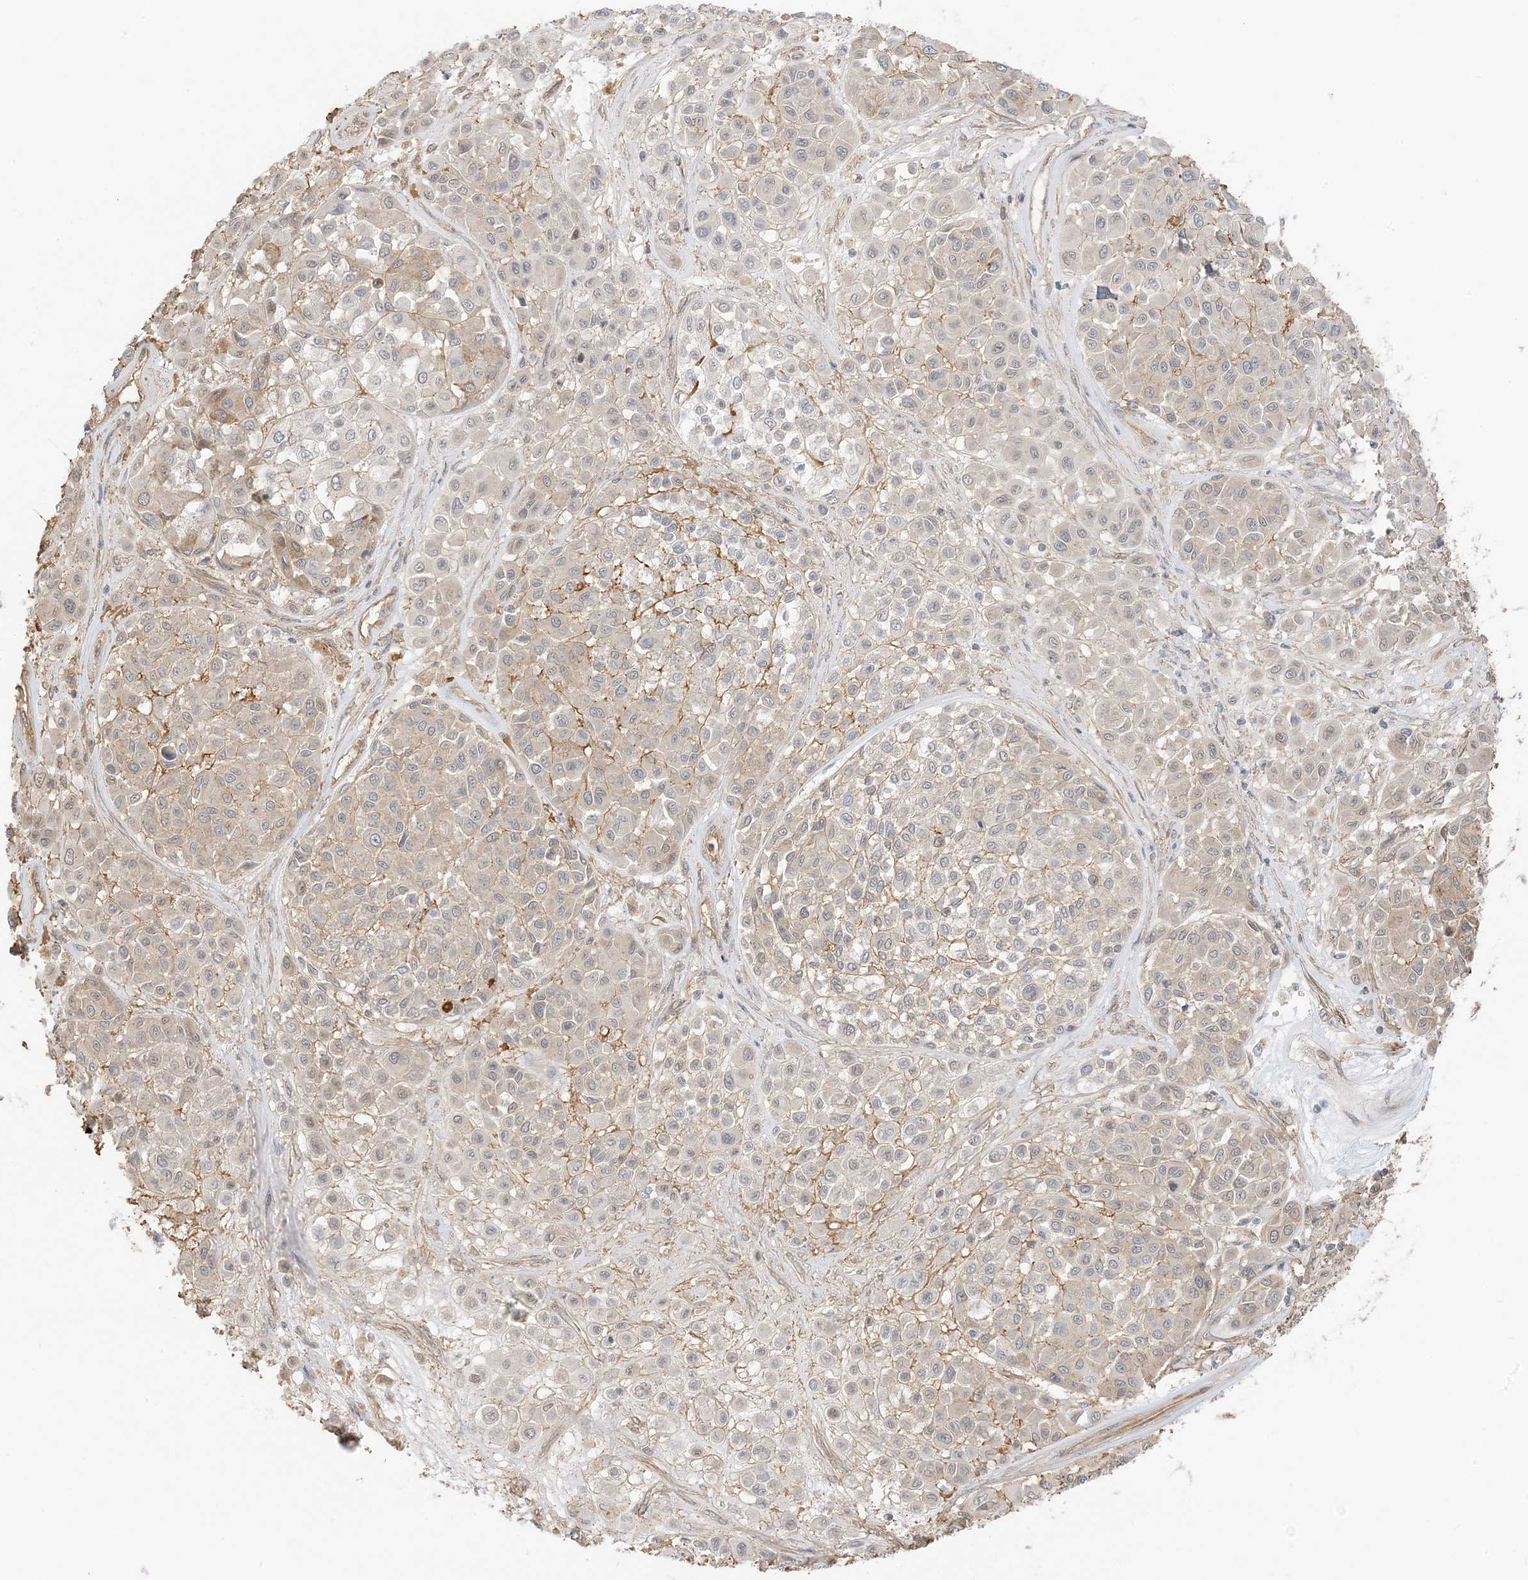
{"staining": {"intensity": "negative", "quantity": "none", "location": "none"}, "tissue": "melanoma", "cell_type": "Tumor cells", "image_type": "cancer", "snomed": [{"axis": "morphology", "description": "Malignant melanoma, Metastatic site"}, {"axis": "topography", "description": "Soft tissue"}], "caption": "An image of human malignant melanoma (metastatic site) is negative for staining in tumor cells. The staining was performed using DAB to visualize the protein expression in brown, while the nuclei were stained in blue with hematoxylin (Magnification: 20x).", "gene": "UBAP2L", "patient": {"sex": "male", "age": 41}}